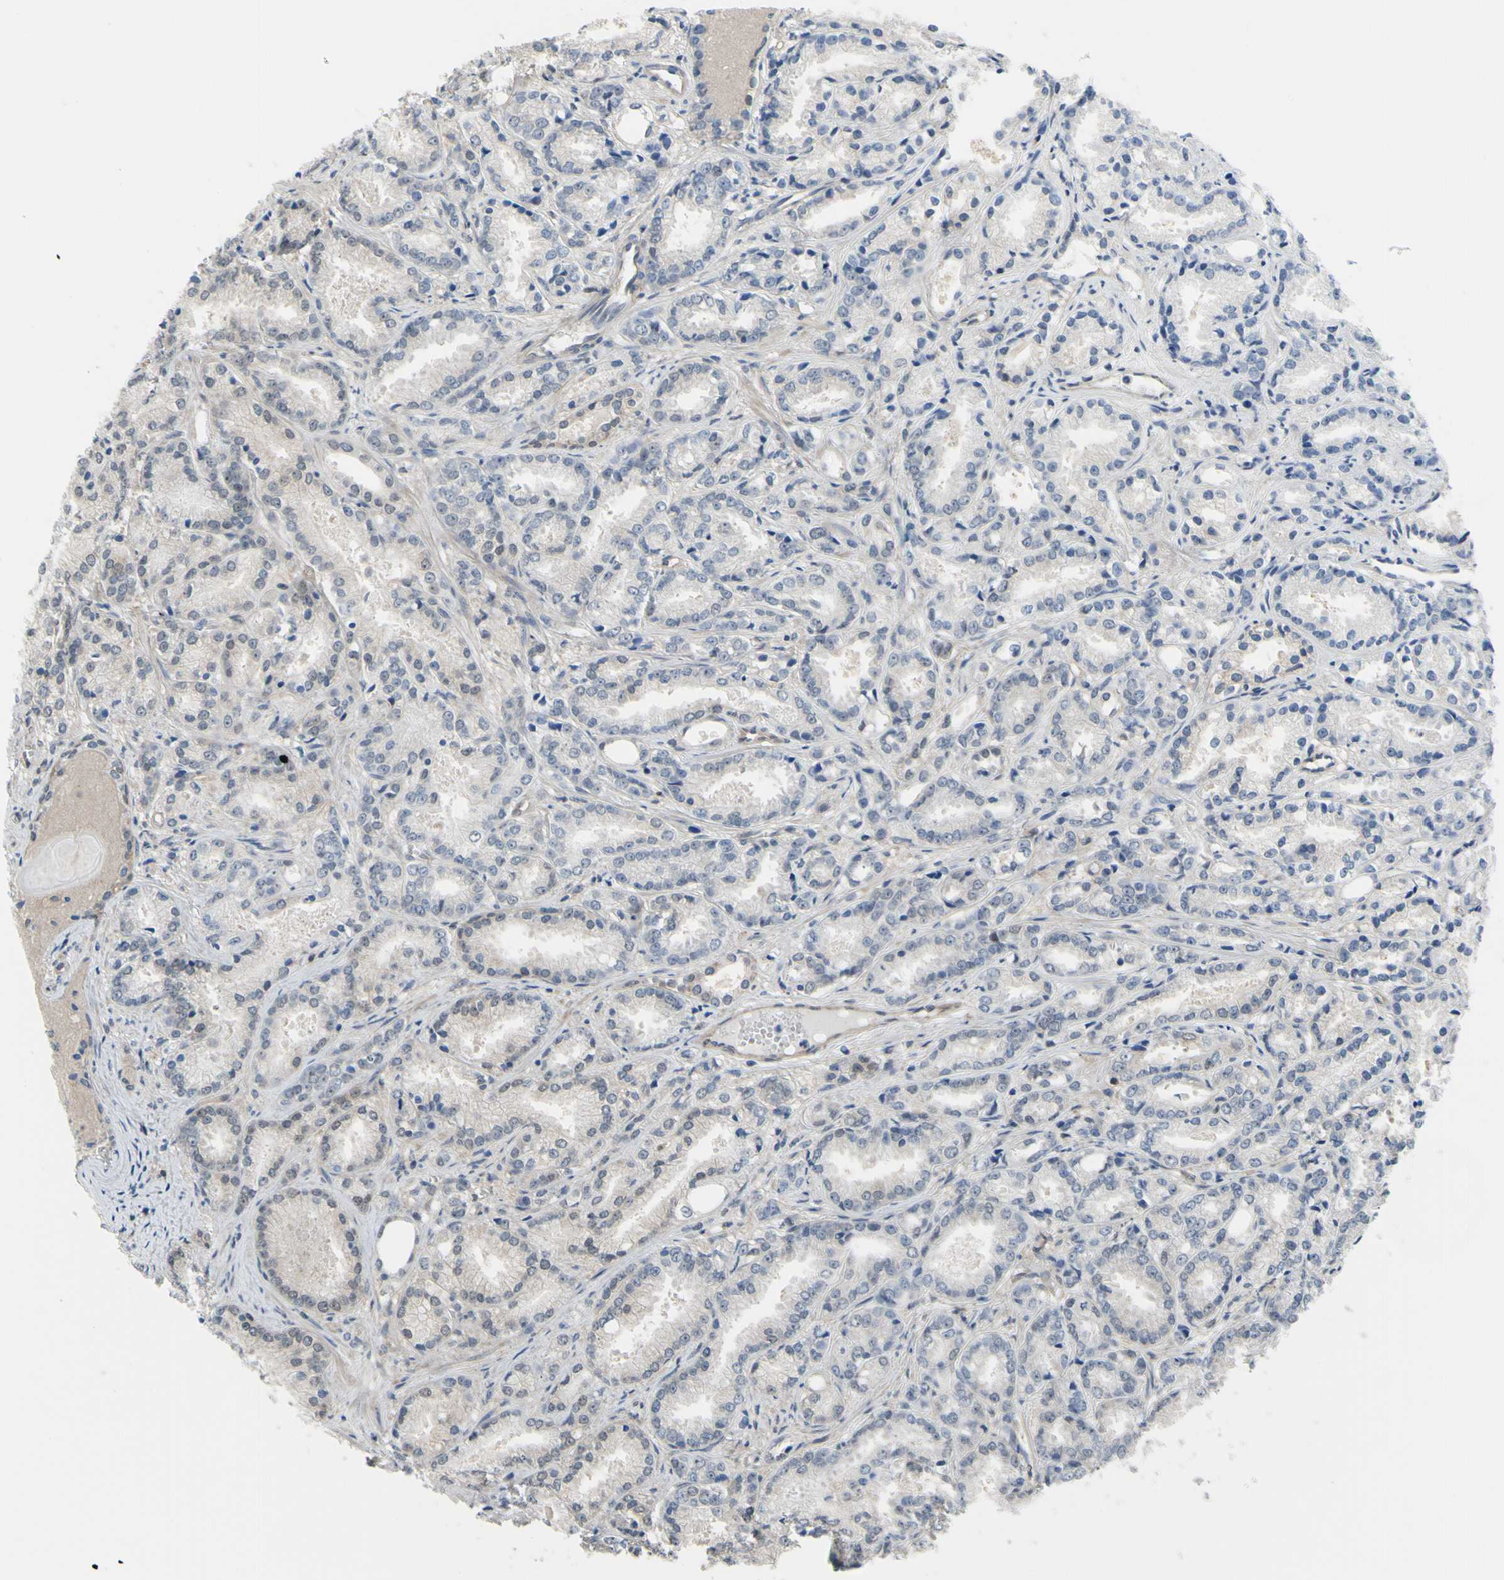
{"staining": {"intensity": "negative", "quantity": "none", "location": "none"}, "tissue": "prostate cancer", "cell_type": "Tumor cells", "image_type": "cancer", "snomed": [{"axis": "morphology", "description": "Adenocarcinoma, Low grade"}, {"axis": "topography", "description": "Prostate"}], "caption": "Human prostate cancer stained for a protein using immunohistochemistry demonstrates no positivity in tumor cells.", "gene": "UPK3B", "patient": {"sex": "male", "age": 72}}